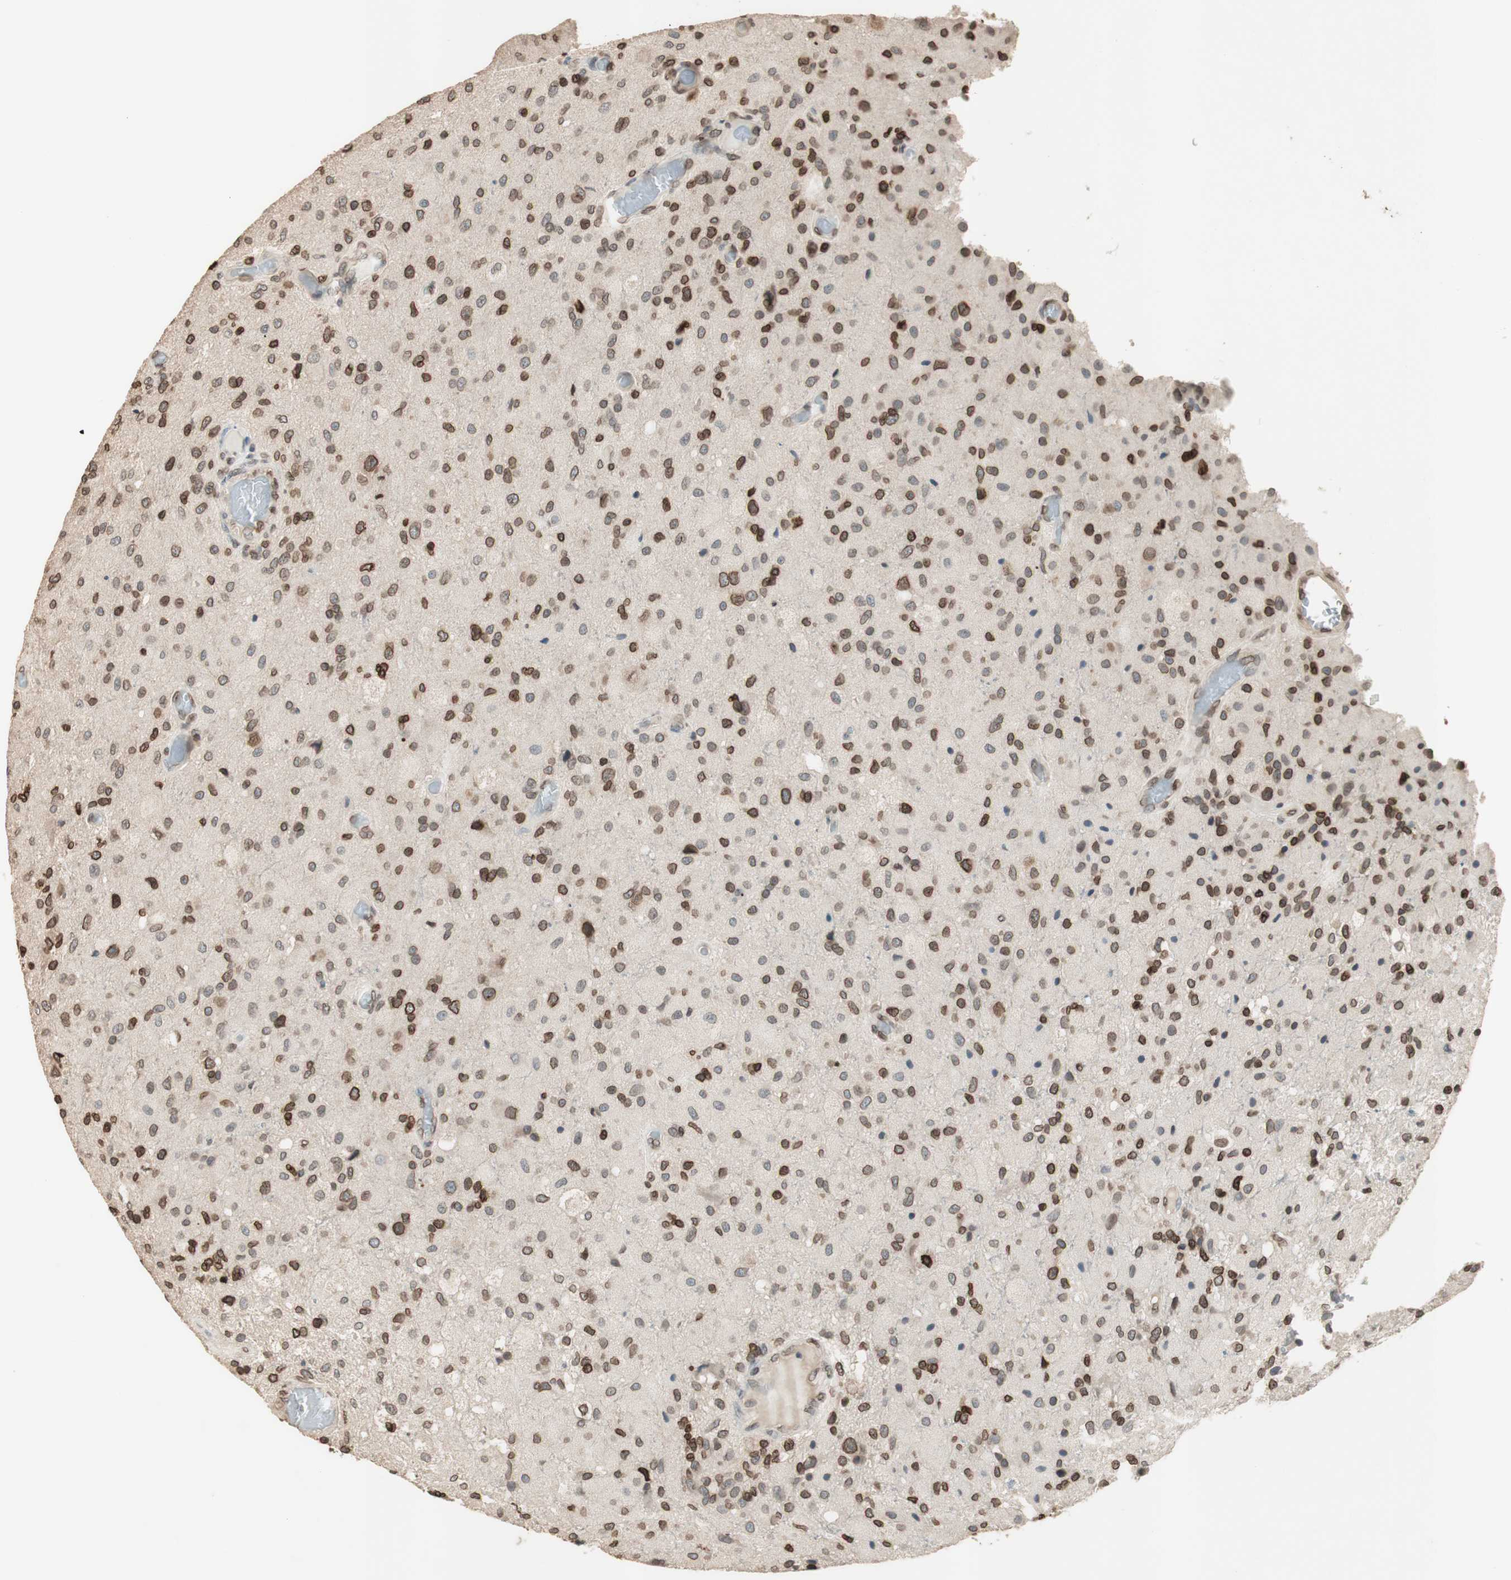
{"staining": {"intensity": "moderate", "quantity": ">75%", "location": "cytoplasmic/membranous,nuclear"}, "tissue": "glioma", "cell_type": "Tumor cells", "image_type": "cancer", "snomed": [{"axis": "morphology", "description": "Normal tissue, NOS"}, {"axis": "morphology", "description": "Glioma, malignant, High grade"}, {"axis": "topography", "description": "Cerebral cortex"}], "caption": "A brown stain highlights moderate cytoplasmic/membranous and nuclear staining of a protein in human glioma tumor cells. (Brightfield microscopy of DAB IHC at high magnification).", "gene": "TMPO", "patient": {"sex": "male", "age": 77}}